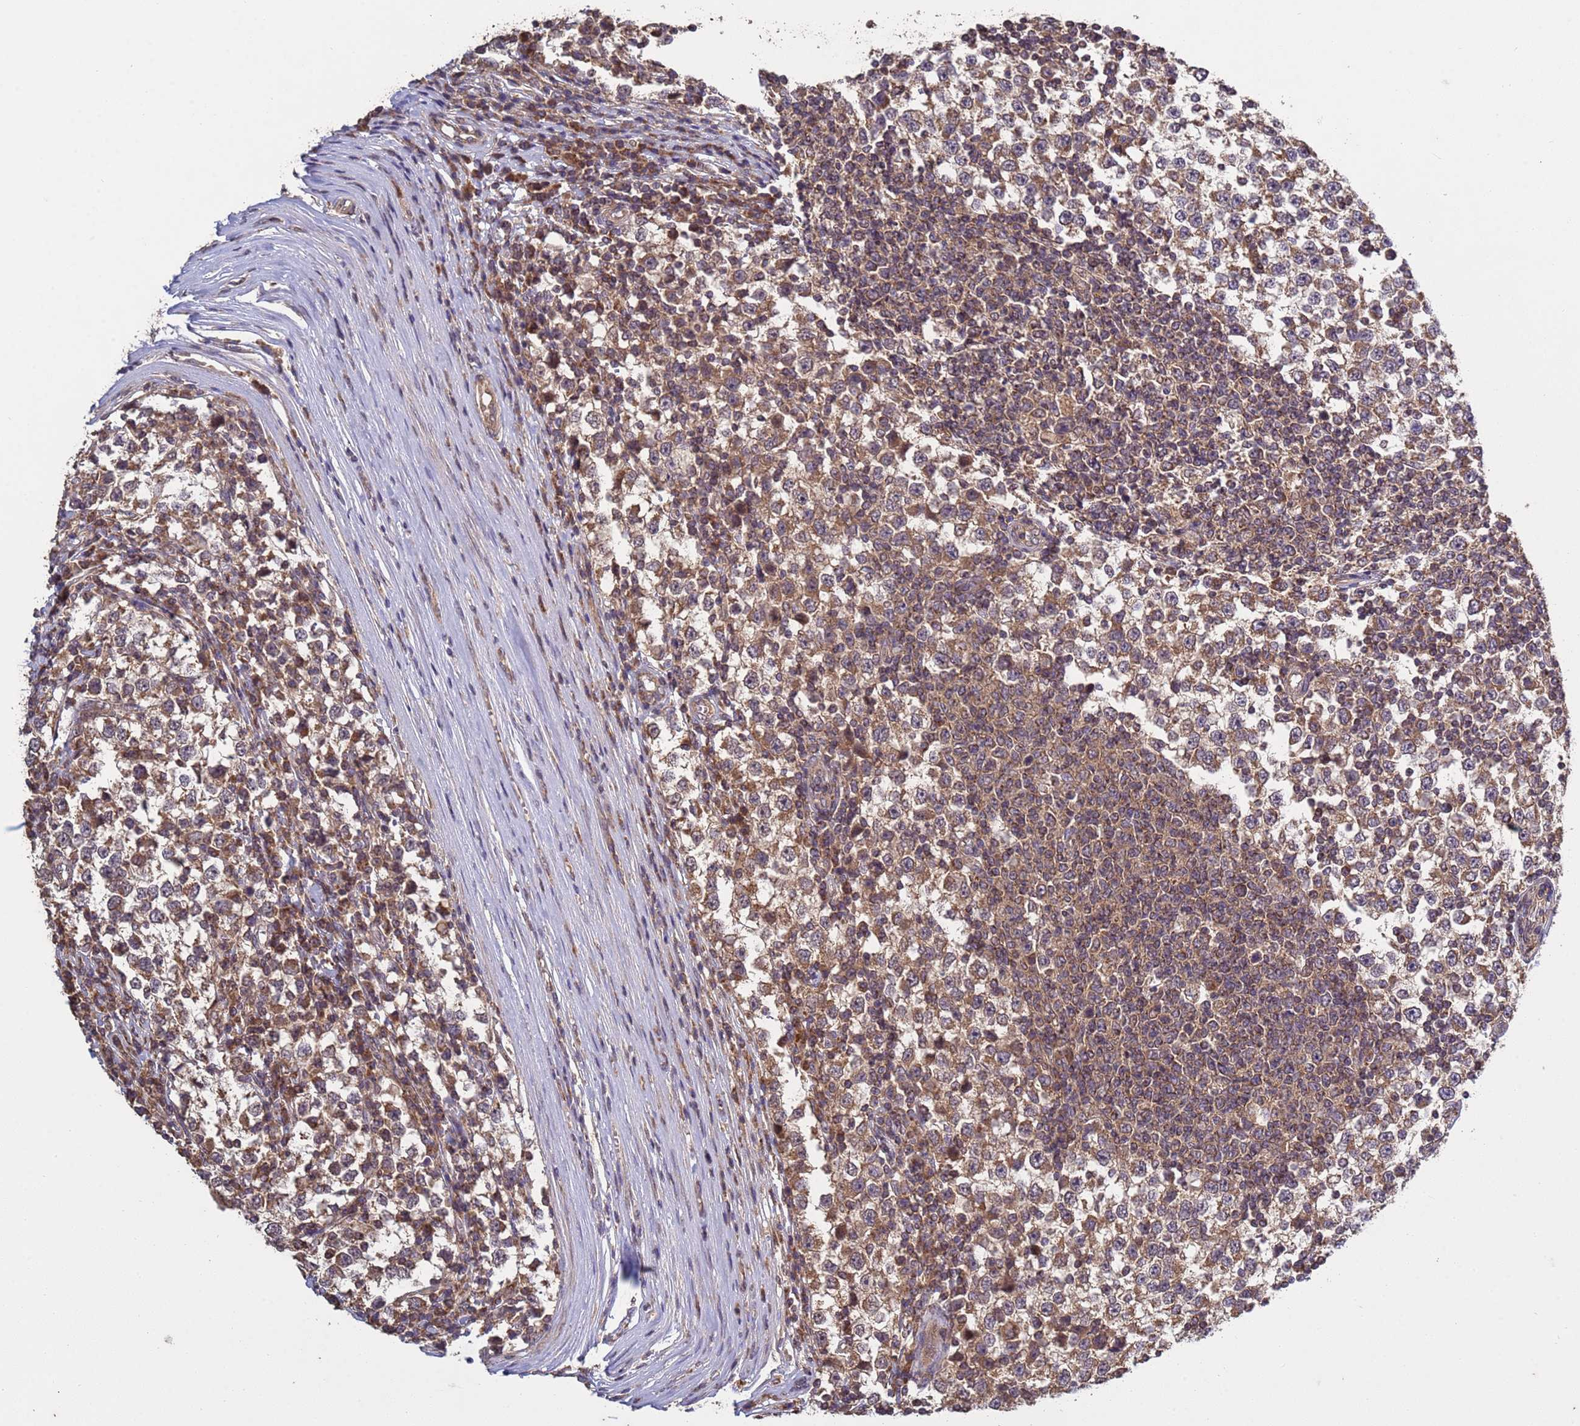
{"staining": {"intensity": "moderate", "quantity": ">75%", "location": "cytoplasmic/membranous"}, "tissue": "testis cancer", "cell_type": "Tumor cells", "image_type": "cancer", "snomed": [{"axis": "morphology", "description": "Seminoma, NOS"}, {"axis": "topography", "description": "Testis"}], "caption": "Testis cancer stained for a protein exhibits moderate cytoplasmic/membranous positivity in tumor cells.", "gene": "P2RX7", "patient": {"sex": "male", "age": 65}}